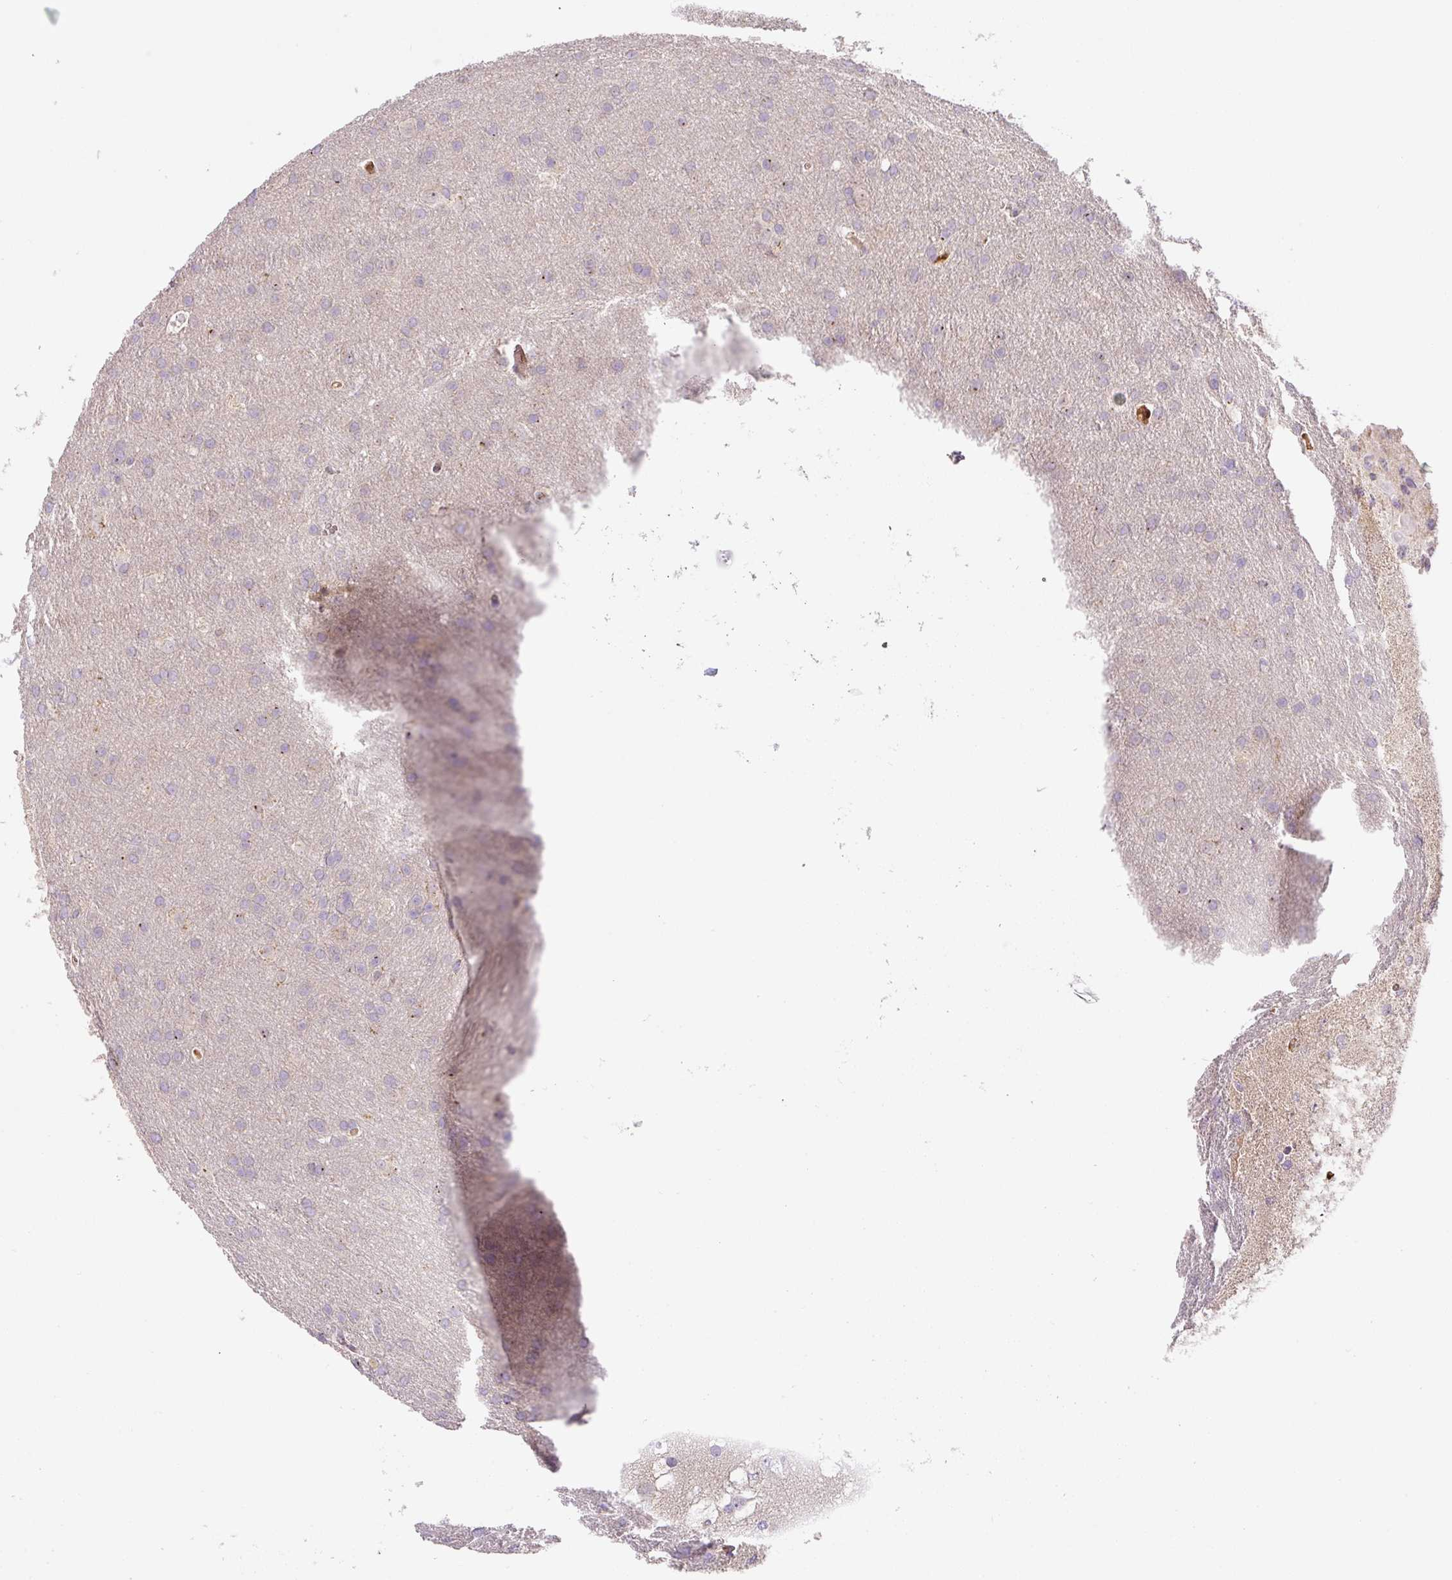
{"staining": {"intensity": "negative", "quantity": "none", "location": "none"}, "tissue": "glioma", "cell_type": "Tumor cells", "image_type": "cancer", "snomed": [{"axis": "morphology", "description": "Glioma, malignant, High grade"}, {"axis": "topography", "description": "Brain"}], "caption": "Immunohistochemical staining of malignant glioma (high-grade) displays no significant positivity in tumor cells.", "gene": "PLA2G4A", "patient": {"sex": "male", "age": 53}}